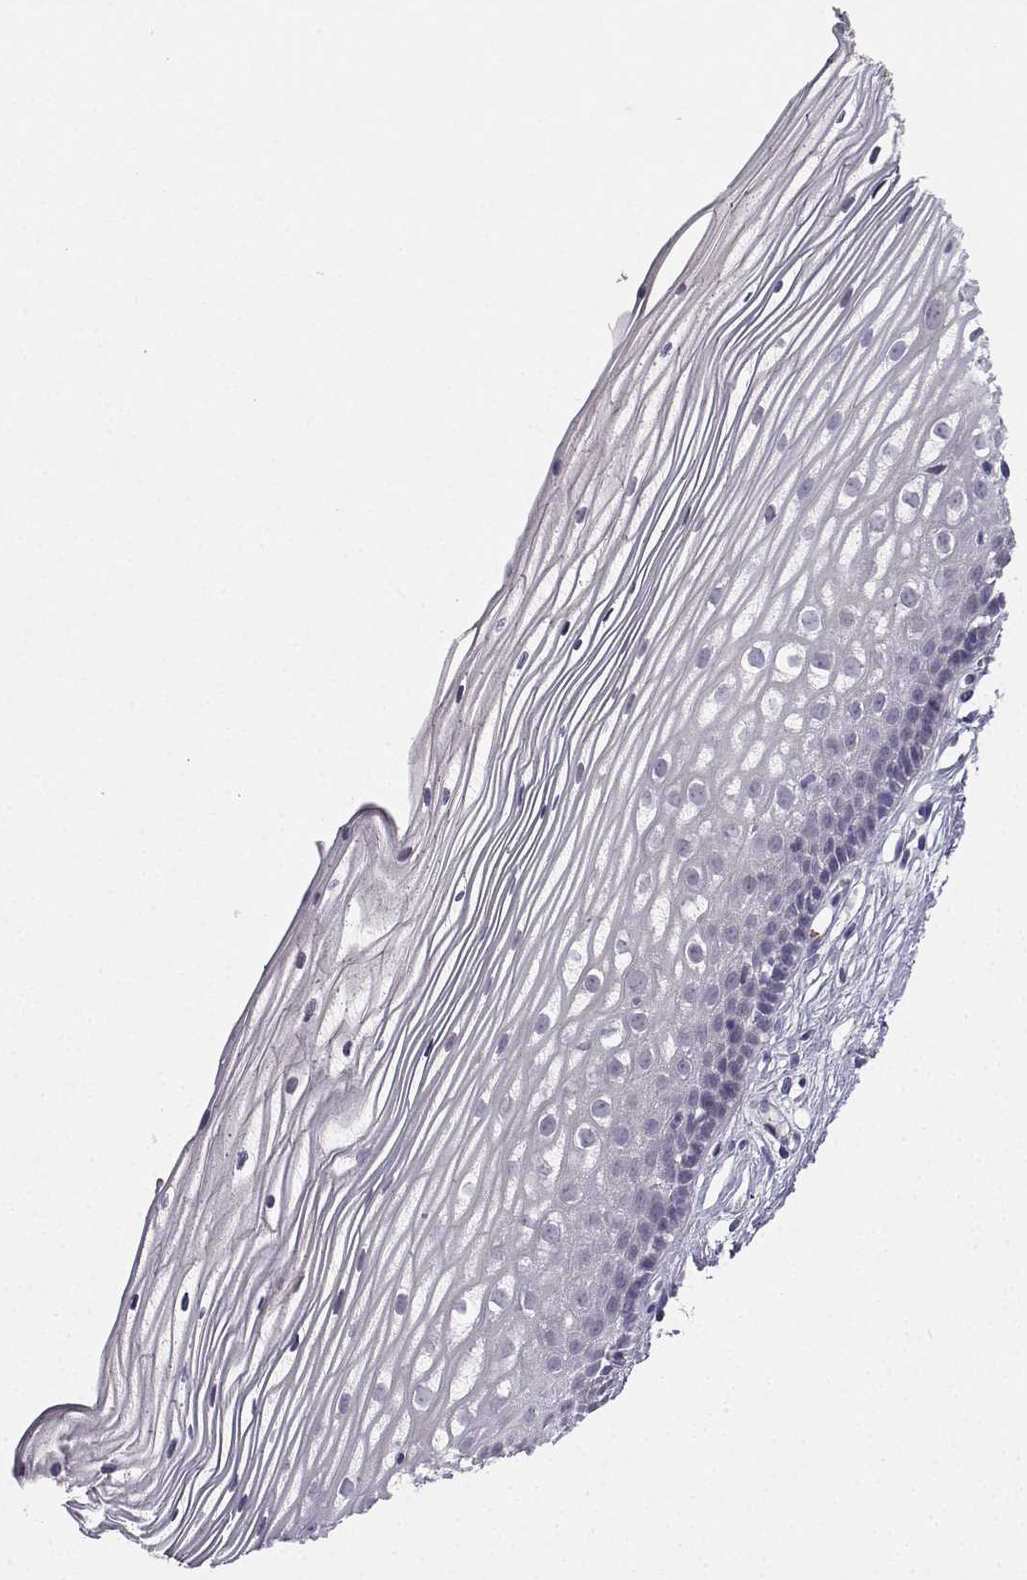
{"staining": {"intensity": "negative", "quantity": "none", "location": "none"}, "tissue": "cervix", "cell_type": "Glandular cells", "image_type": "normal", "snomed": [{"axis": "morphology", "description": "Normal tissue, NOS"}, {"axis": "topography", "description": "Cervix"}], "caption": "Glandular cells are negative for brown protein staining in normal cervix. The staining is performed using DAB (3,3'-diaminobenzidine) brown chromogen with nuclei counter-stained in using hematoxylin.", "gene": "CALY", "patient": {"sex": "female", "age": 40}}